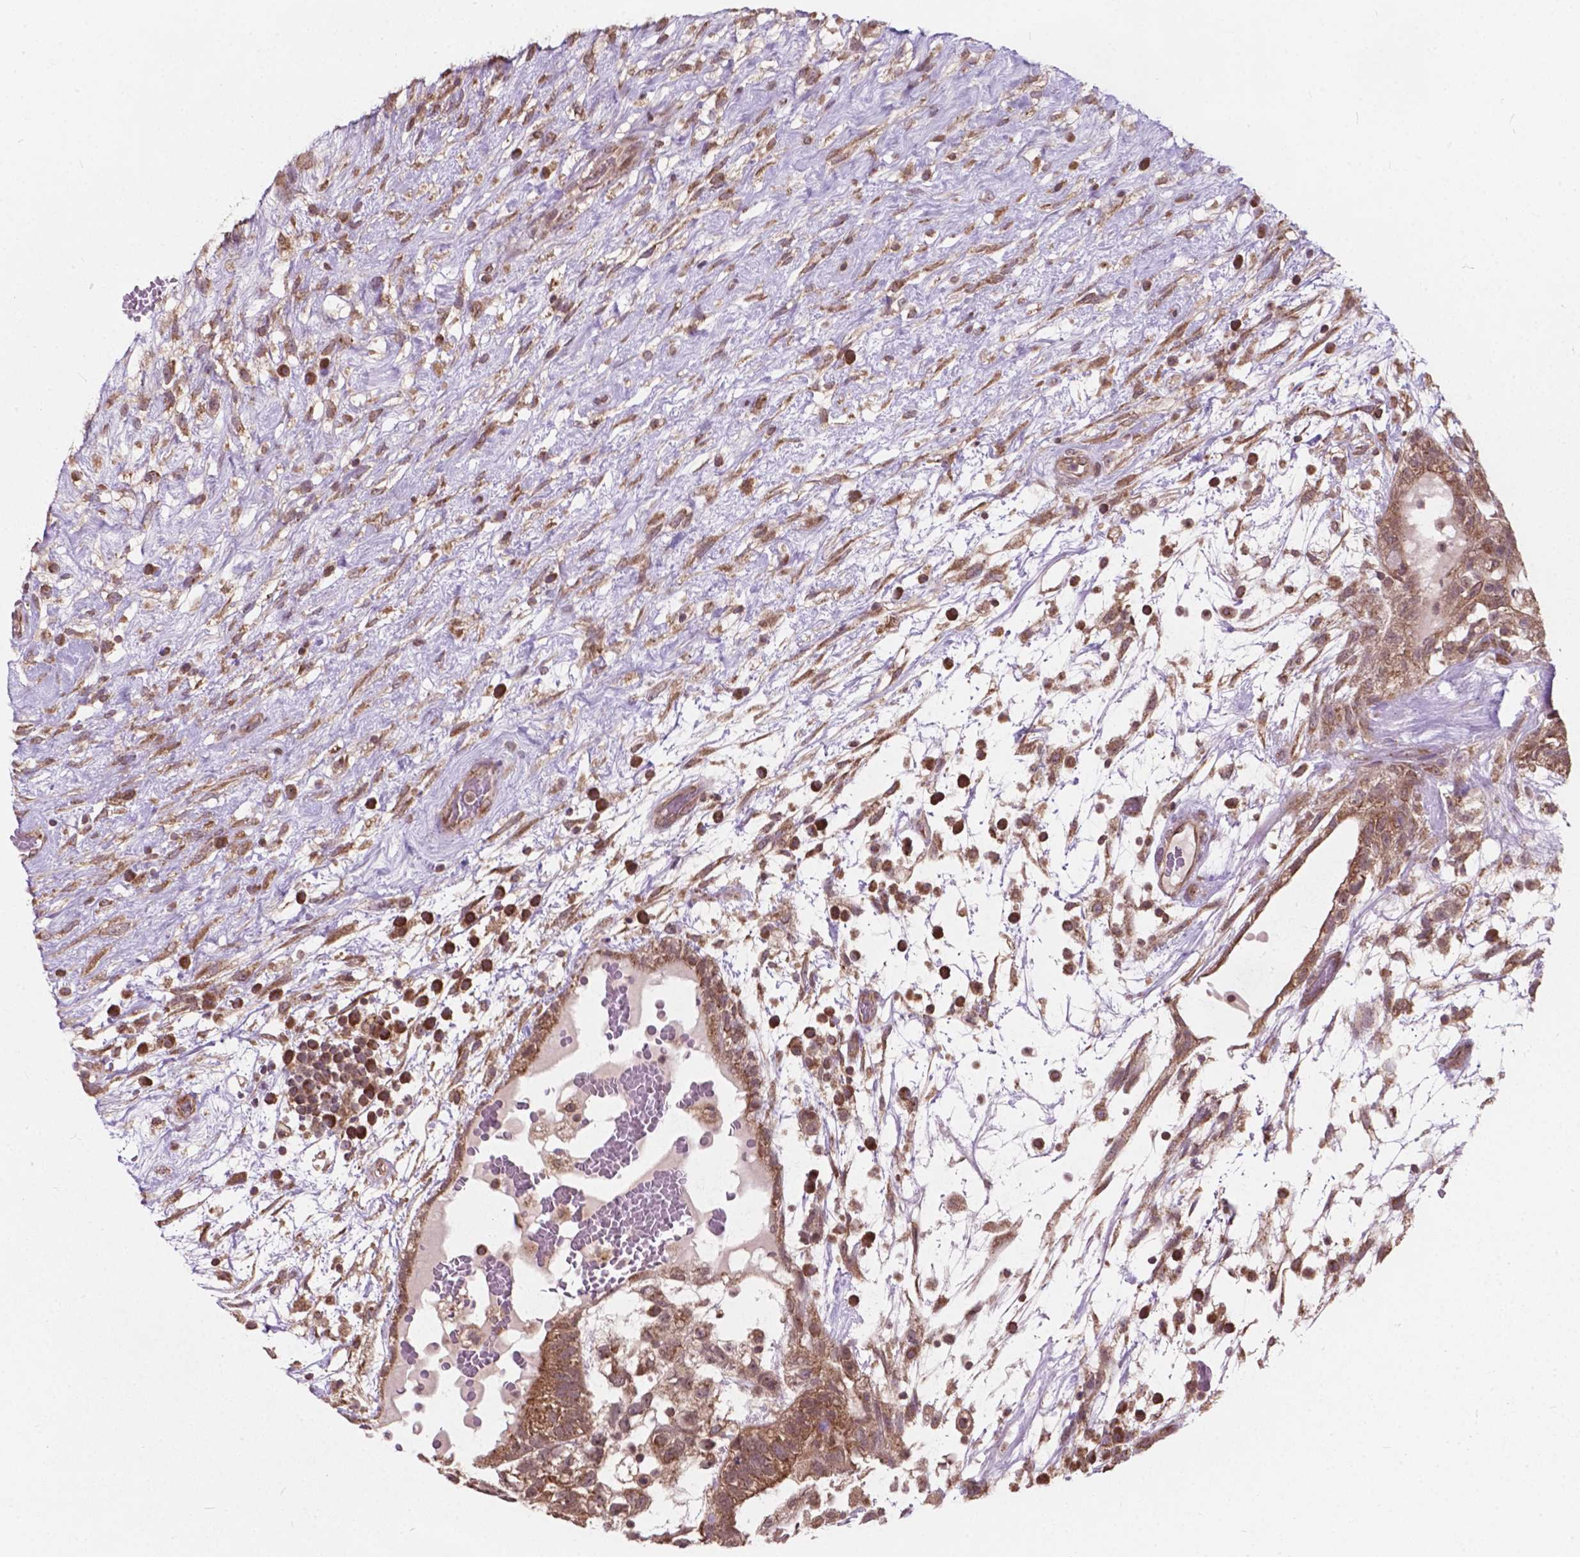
{"staining": {"intensity": "moderate", "quantity": ">75%", "location": "cytoplasmic/membranous,nuclear"}, "tissue": "testis cancer", "cell_type": "Tumor cells", "image_type": "cancer", "snomed": [{"axis": "morphology", "description": "Normal tissue, NOS"}, {"axis": "morphology", "description": "Carcinoma, Embryonal, NOS"}, {"axis": "topography", "description": "Testis"}], "caption": "Immunohistochemical staining of embryonal carcinoma (testis) displays moderate cytoplasmic/membranous and nuclear protein staining in approximately >75% of tumor cells. (brown staining indicates protein expression, while blue staining denotes nuclei).", "gene": "MRPL33", "patient": {"sex": "male", "age": 32}}